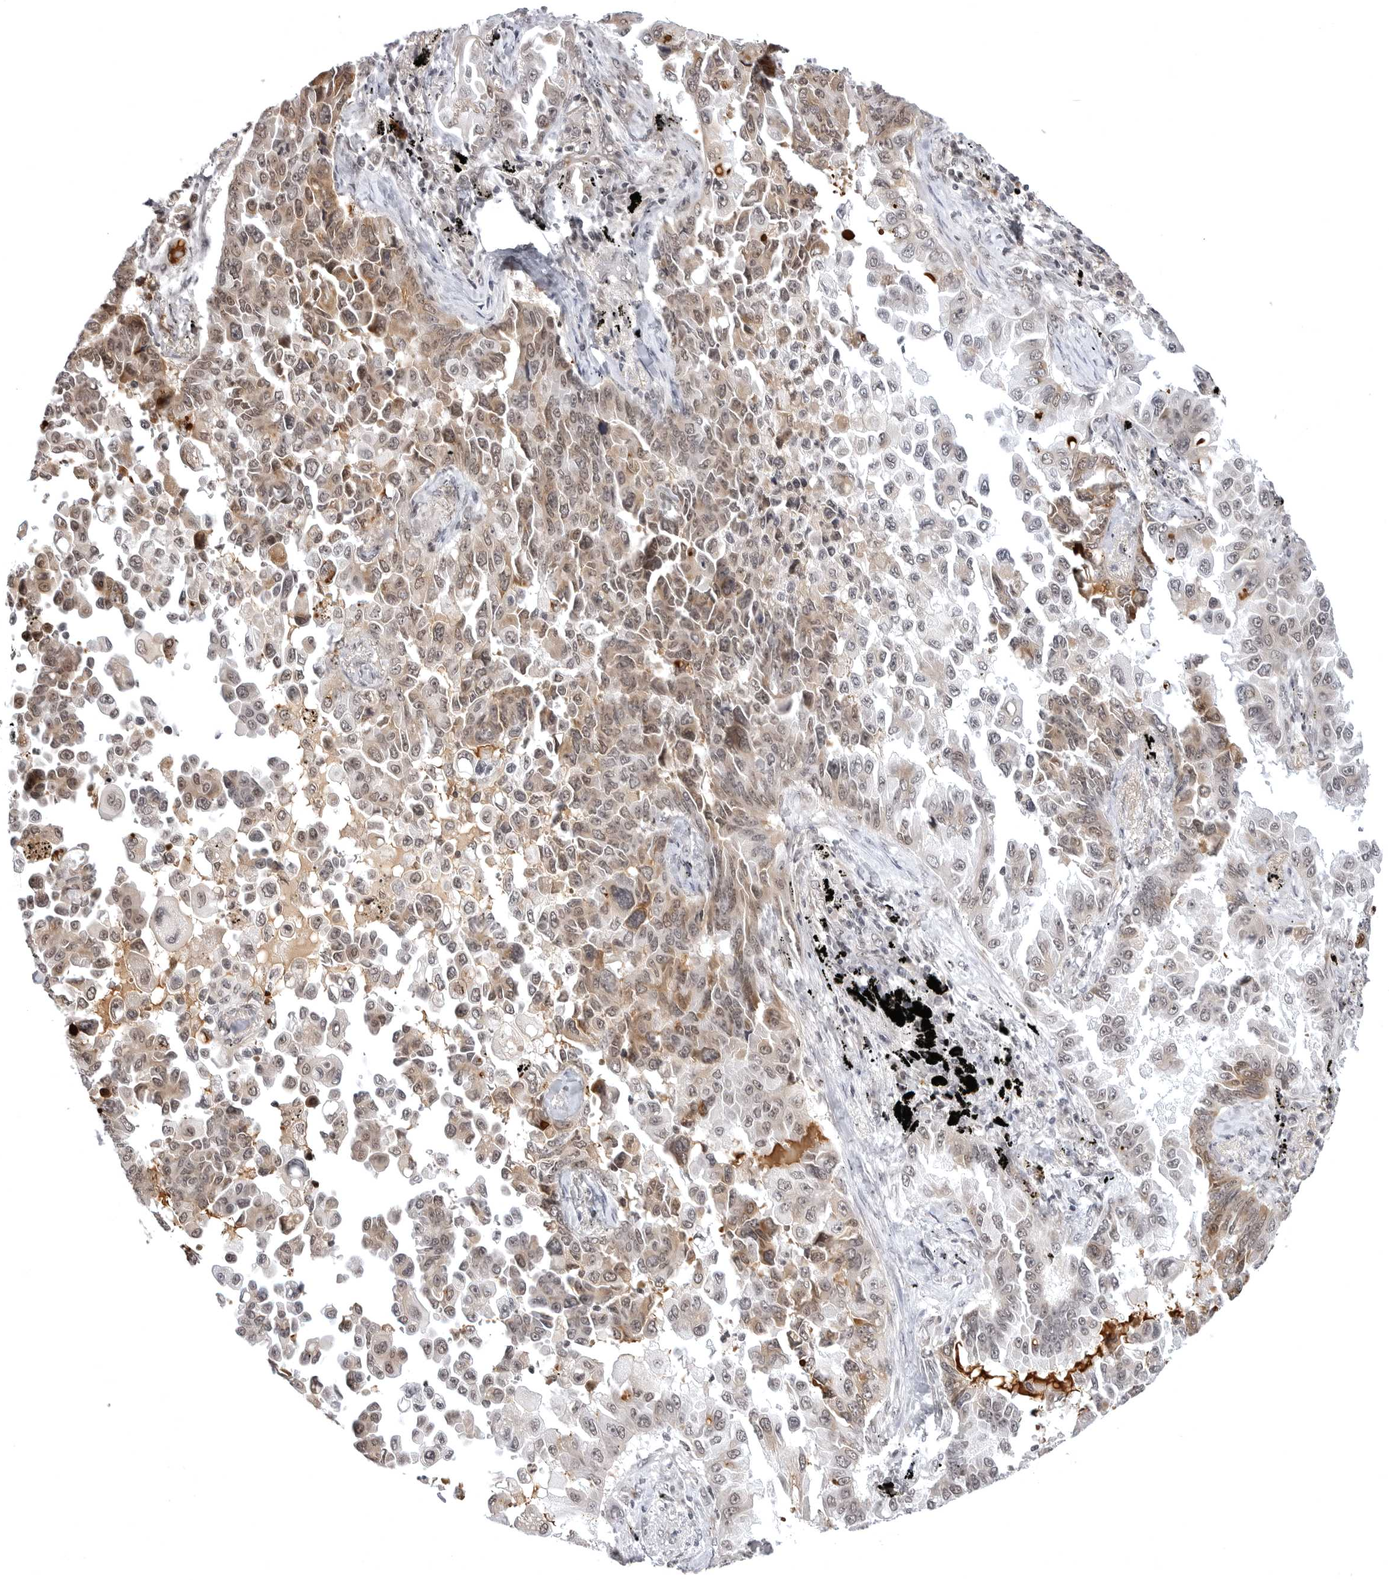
{"staining": {"intensity": "moderate", "quantity": "<25%", "location": "cytoplasmic/membranous,nuclear"}, "tissue": "lung cancer", "cell_type": "Tumor cells", "image_type": "cancer", "snomed": [{"axis": "morphology", "description": "Adenocarcinoma, NOS"}, {"axis": "topography", "description": "Lung"}], "caption": "Human adenocarcinoma (lung) stained with a brown dye shows moderate cytoplasmic/membranous and nuclear positive positivity in approximately <25% of tumor cells.", "gene": "PHF3", "patient": {"sex": "female", "age": 67}}